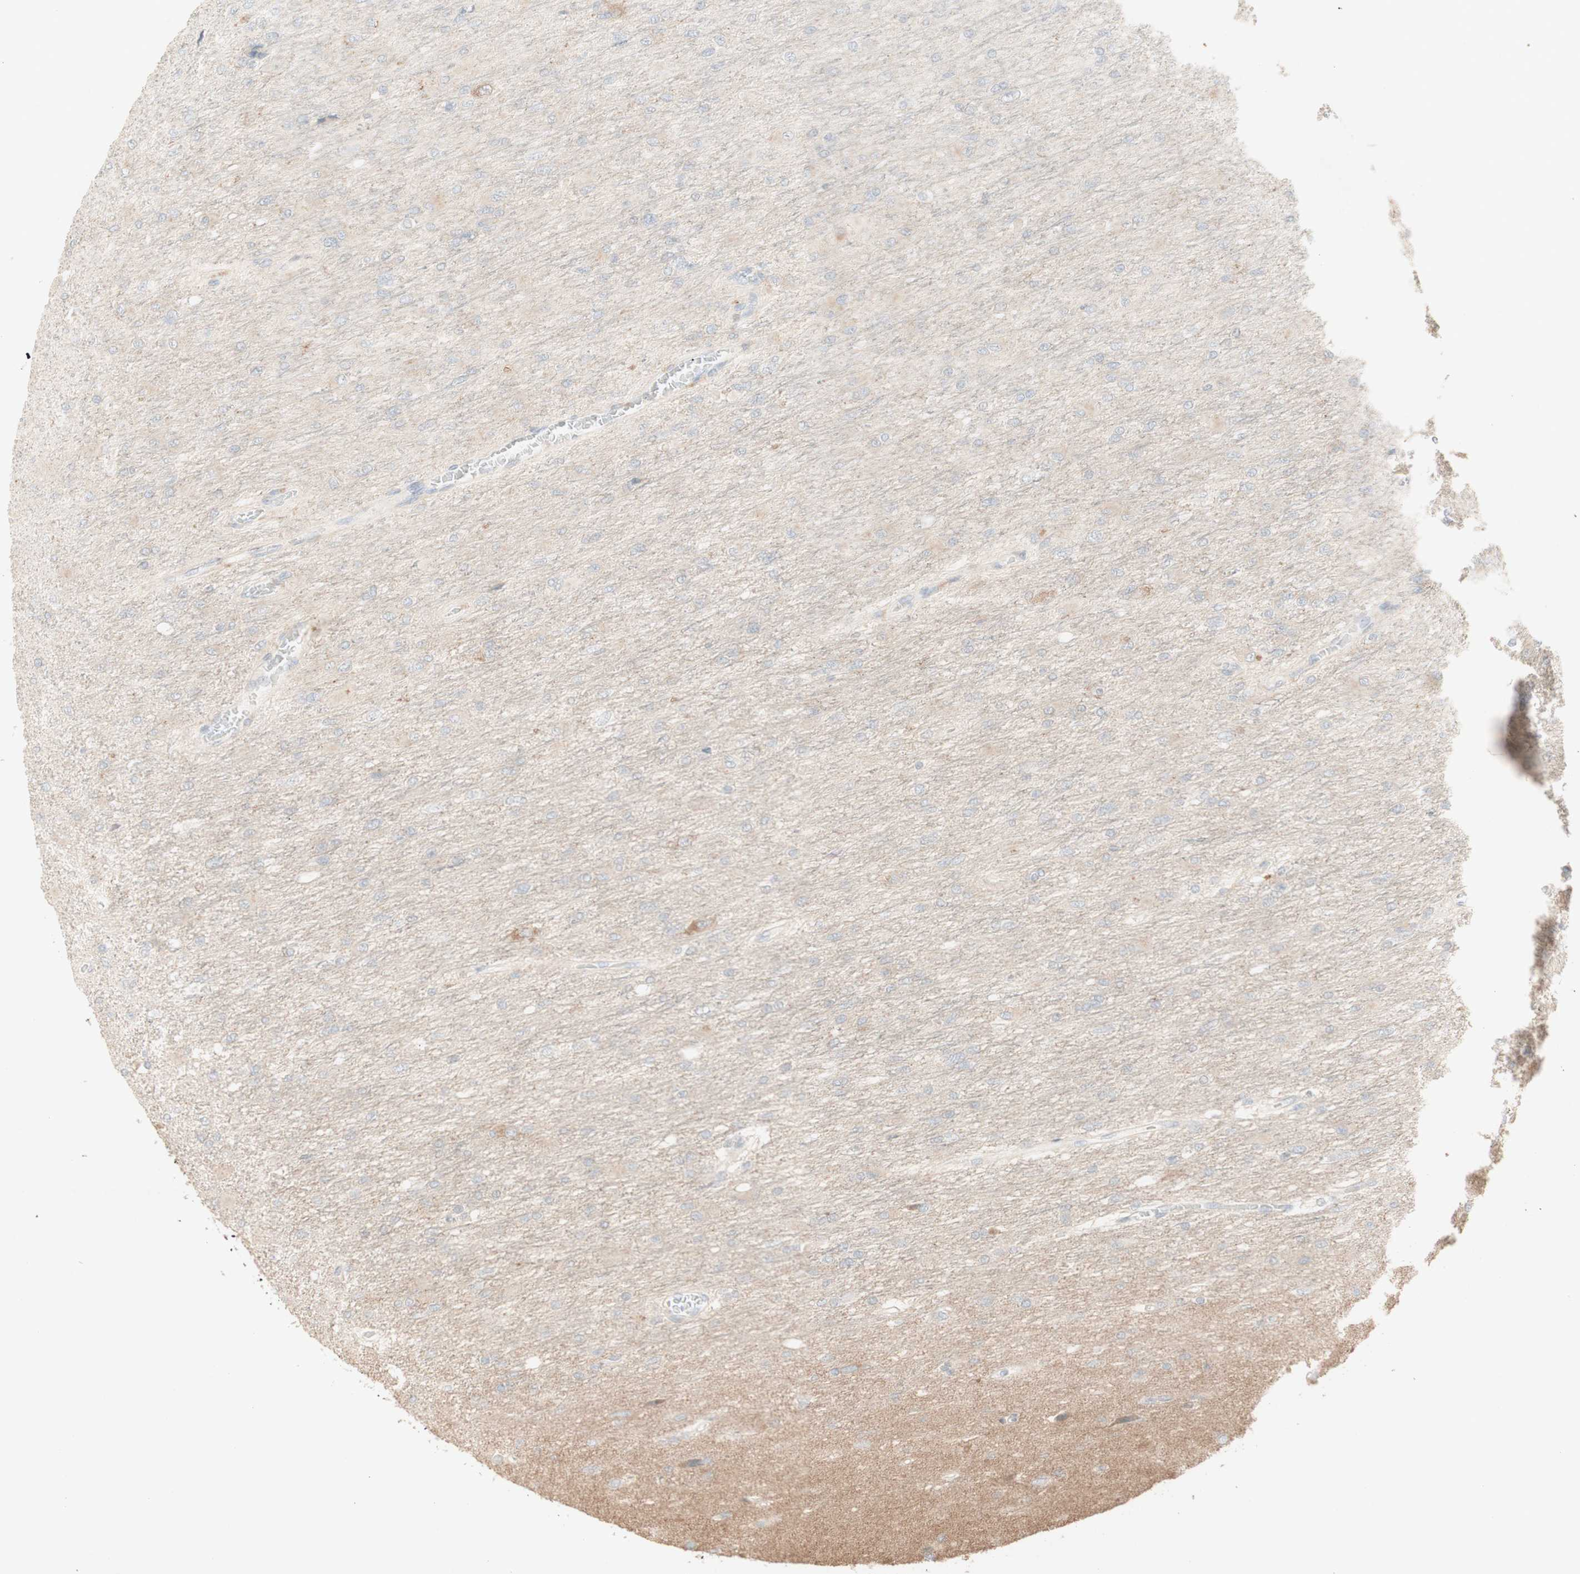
{"staining": {"intensity": "negative", "quantity": "none", "location": "none"}, "tissue": "glioma", "cell_type": "Tumor cells", "image_type": "cancer", "snomed": [{"axis": "morphology", "description": "Glioma, malignant, High grade"}, {"axis": "topography", "description": "Cerebral cortex"}], "caption": "Immunohistochemistry (IHC) micrograph of malignant glioma (high-grade) stained for a protein (brown), which shows no staining in tumor cells.", "gene": "ATP6V1B1", "patient": {"sex": "female", "age": 36}}